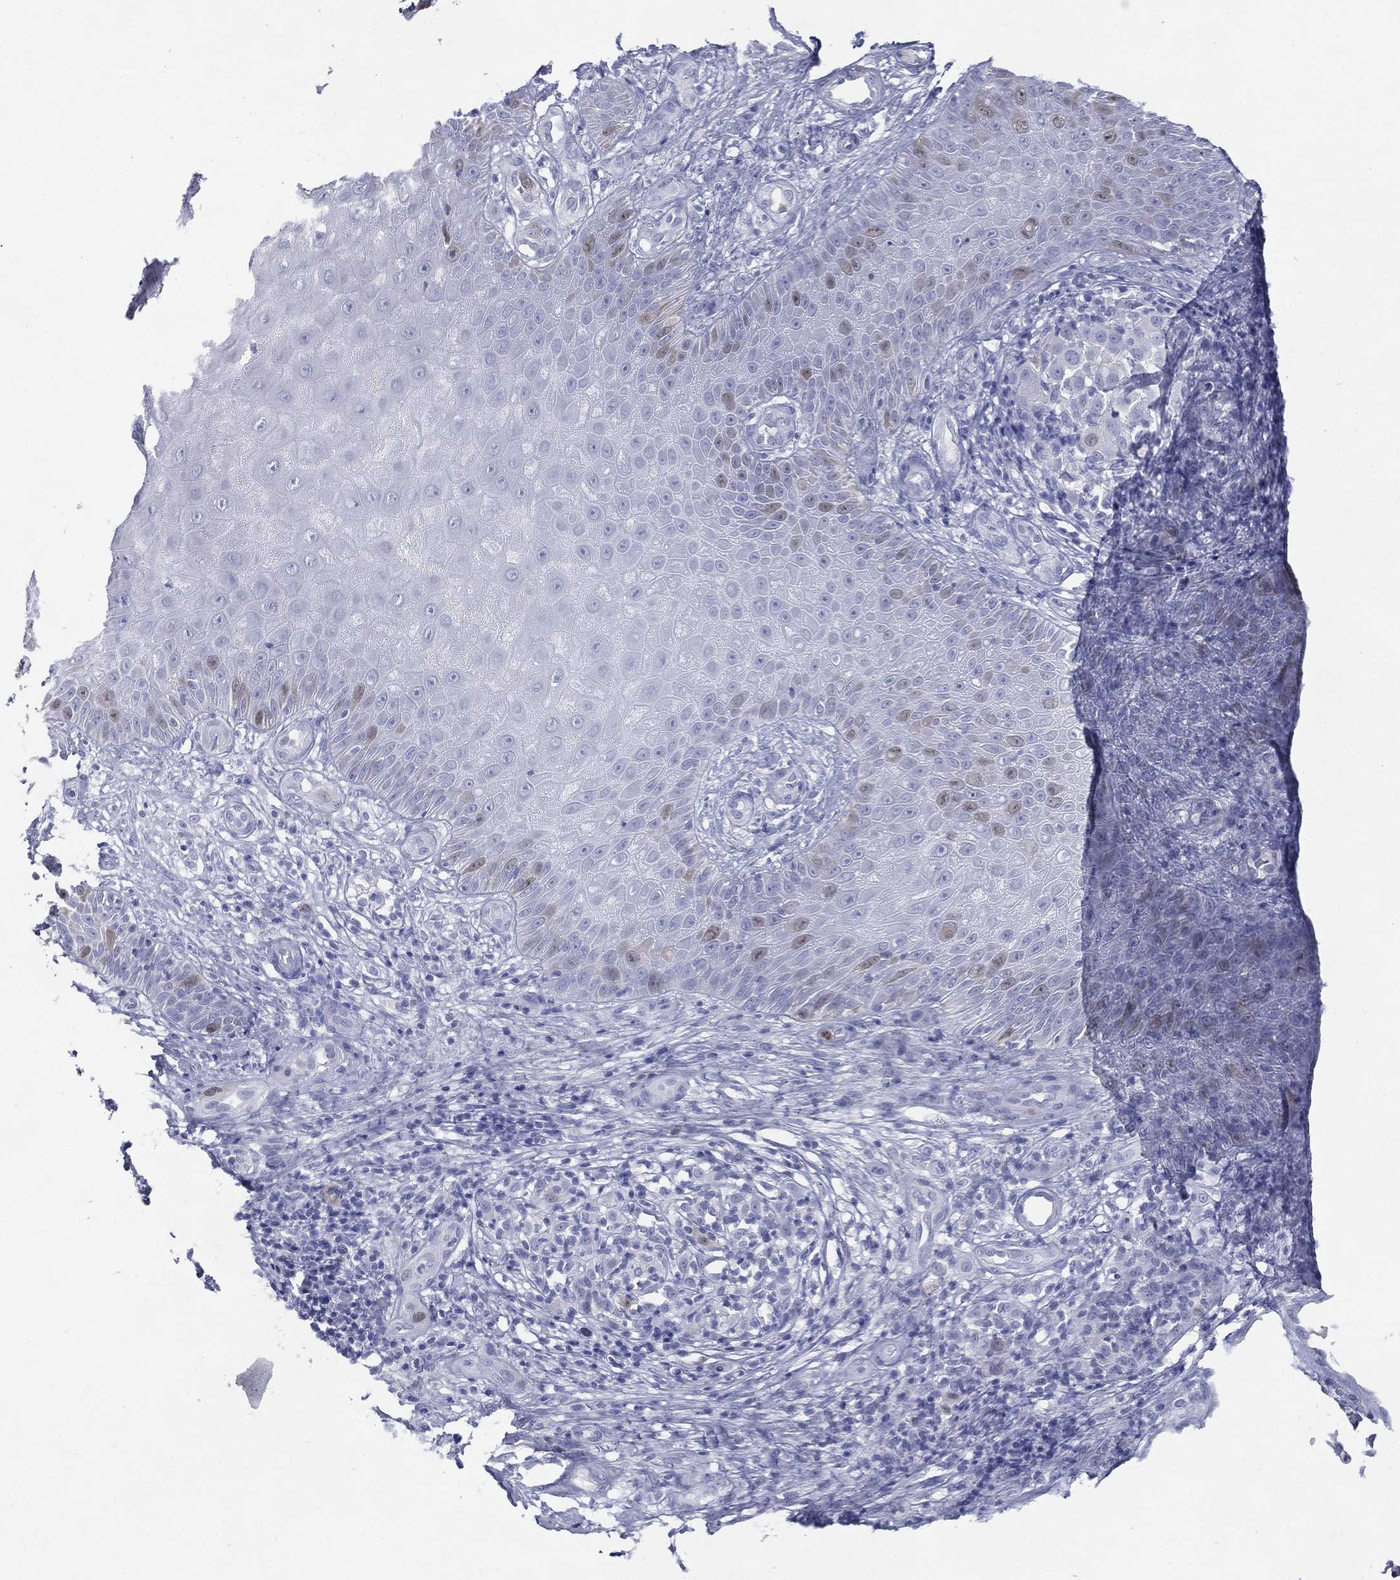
{"staining": {"intensity": "negative", "quantity": "none", "location": "none"}, "tissue": "melanoma", "cell_type": "Tumor cells", "image_type": "cancer", "snomed": [{"axis": "morphology", "description": "Malignant melanoma, NOS"}, {"axis": "topography", "description": "Skin"}], "caption": "Tumor cells are negative for brown protein staining in malignant melanoma.", "gene": "KIF2C", "patient": {"sex": "female", "age": 87}}